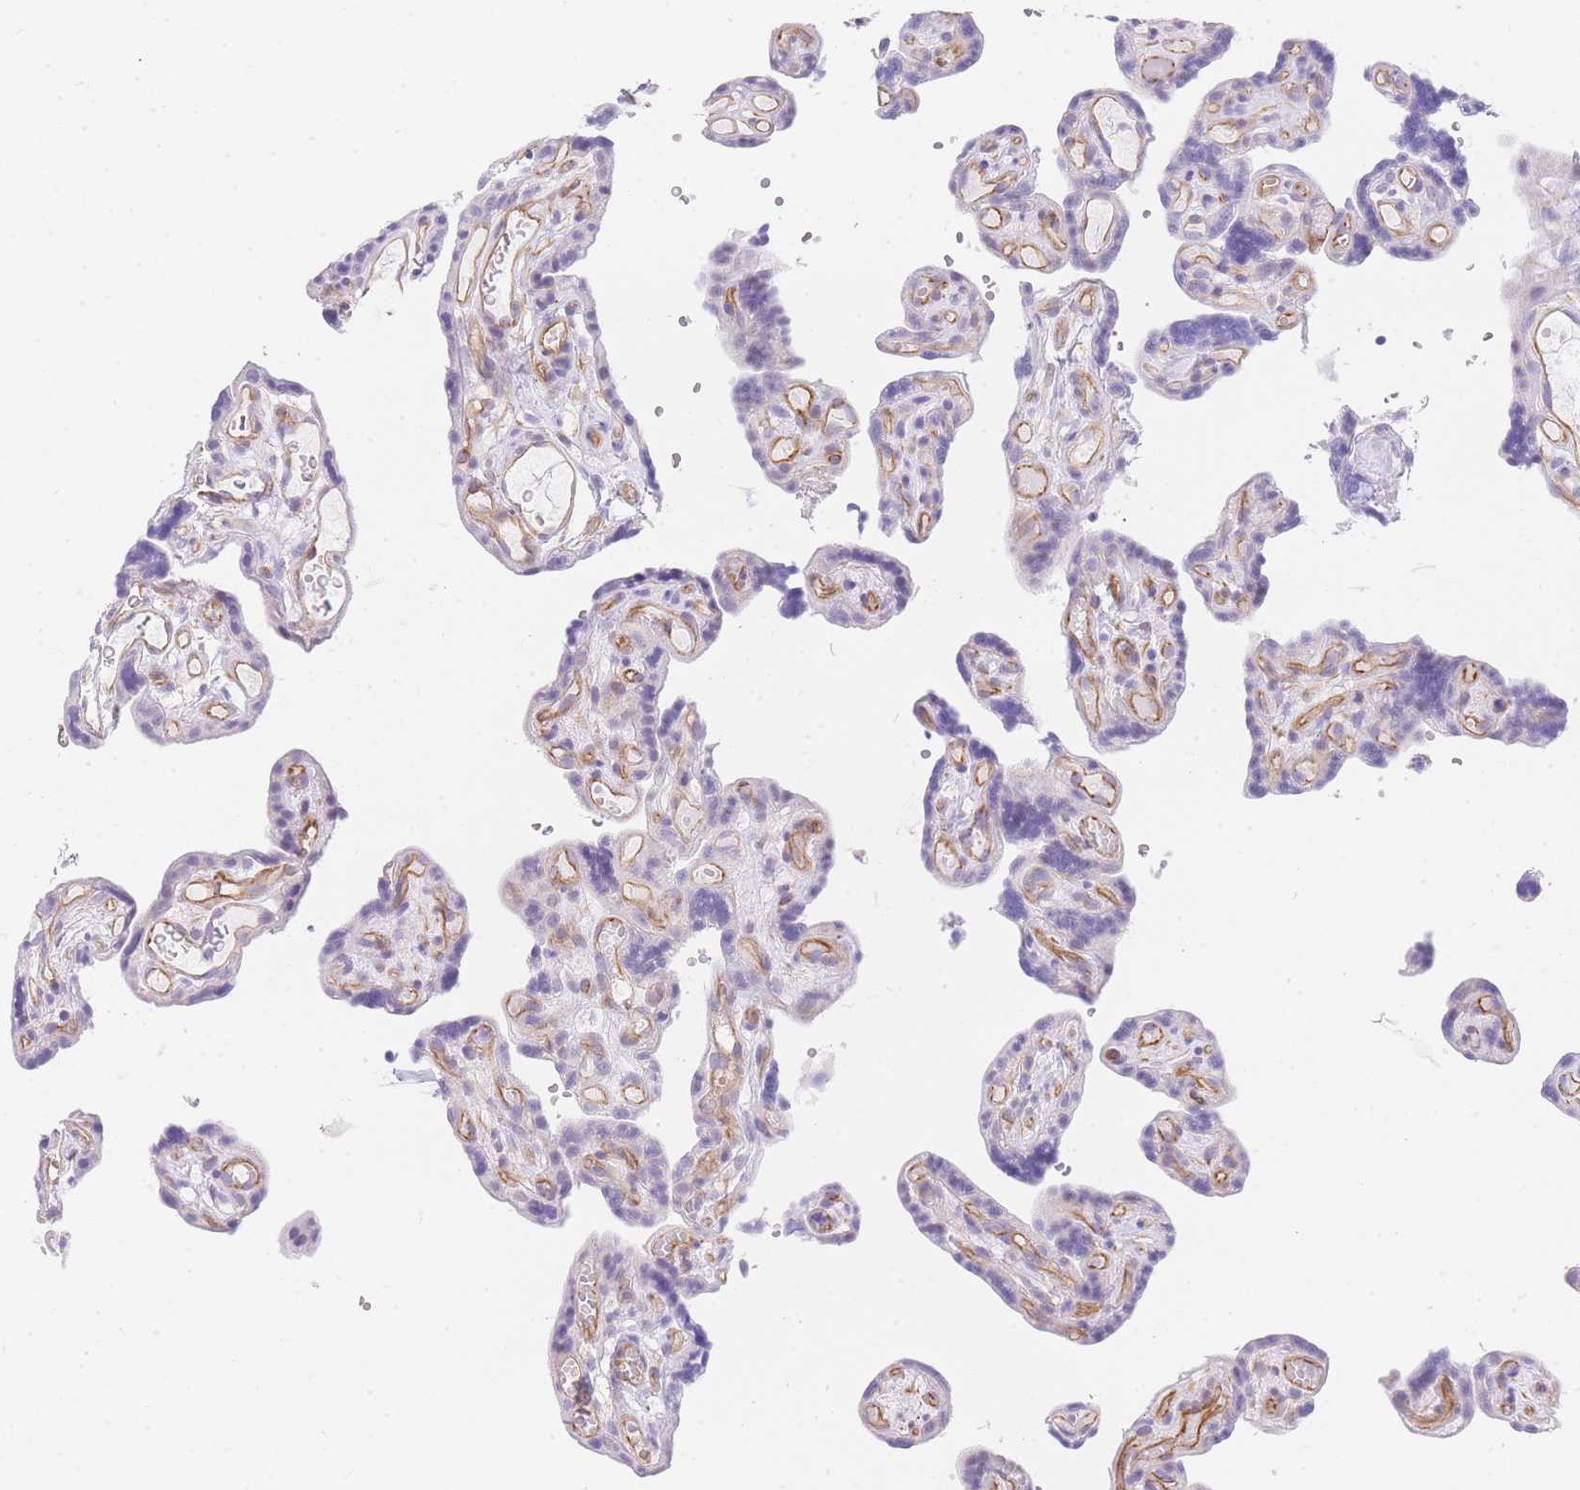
{"staining": {"intensity": "moderate", "quantity": "<25%", "location": "cytoplasmic/membranous"}, "tissue": "placenta", "cell_type": "Decidual cells", "image_type": "normal", "snomed": [{"axis": "morphology", "description": "Normal tissue, NOS"}, {"axis": "topography", "description": "Placenta"}], "caption": "A low amount of moderate cytoplasmic/membranous positivity is identified in approximately <25% of decidual cells in normal placenta. (IHC, brightfield microscopy, high magnification).", "gene": "SRSF12", "patient": {"sex": "female", "age": 30}}